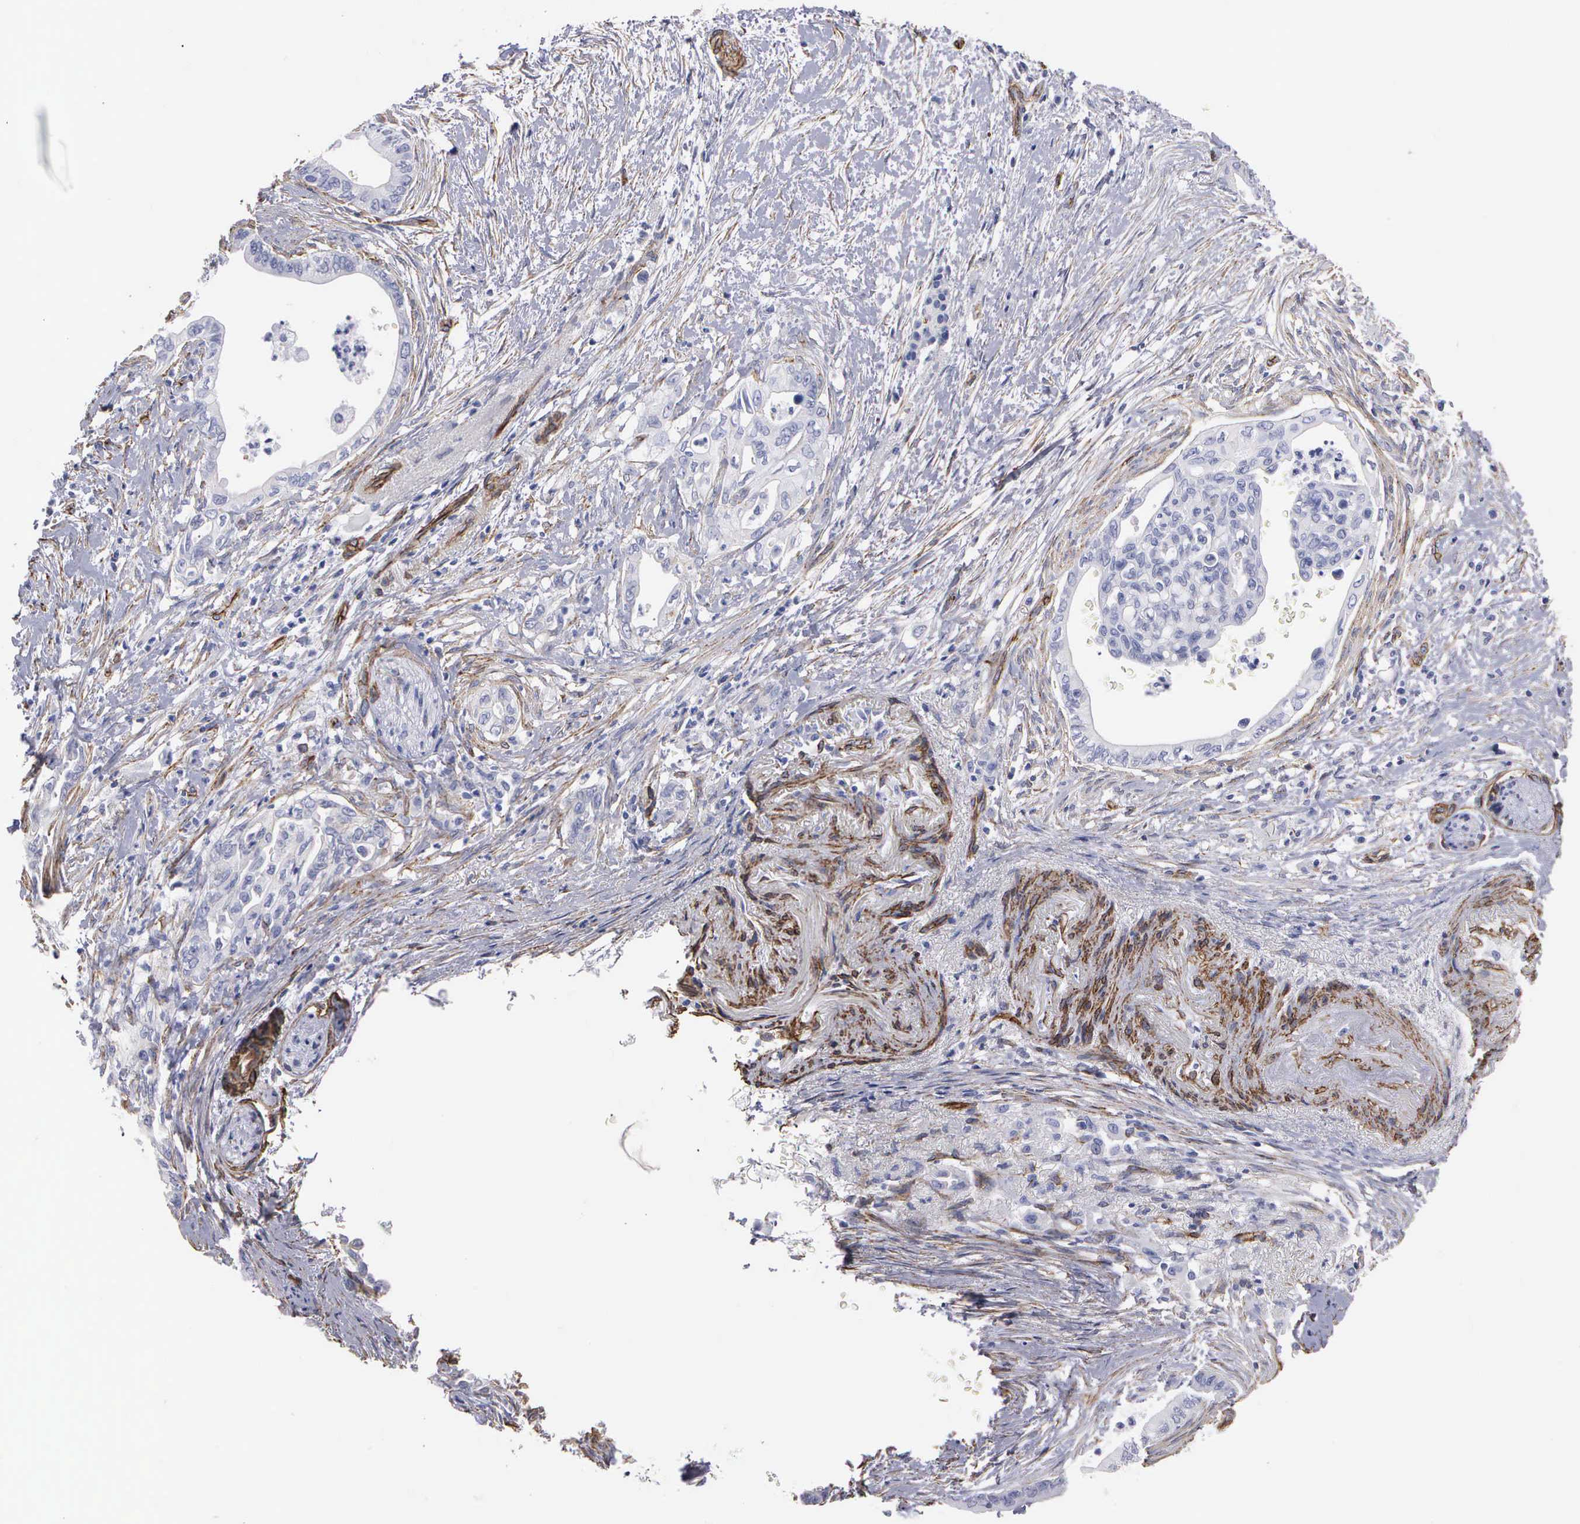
{"staining": {"intensity": "negative", "quantity": "none", "location": "none"}, "tissue": "pancreatic cancer", "cell_type": "Tumor cells", "image_type": "cancer", "snomed": [{"axis": "morphology", "description": "Adenocarcinoma, NOS"}, {"axis": "topography", "description": "Pancreas"}], "caption": "DAB (3,3'-diaminobenzidine) immunohistochemical staining of human adenocarcinoma (pancreatic) displays no significant expression in tumor cells.", "gene": "MAGEB10", "patient": {"sex": "female", "age": 66}}